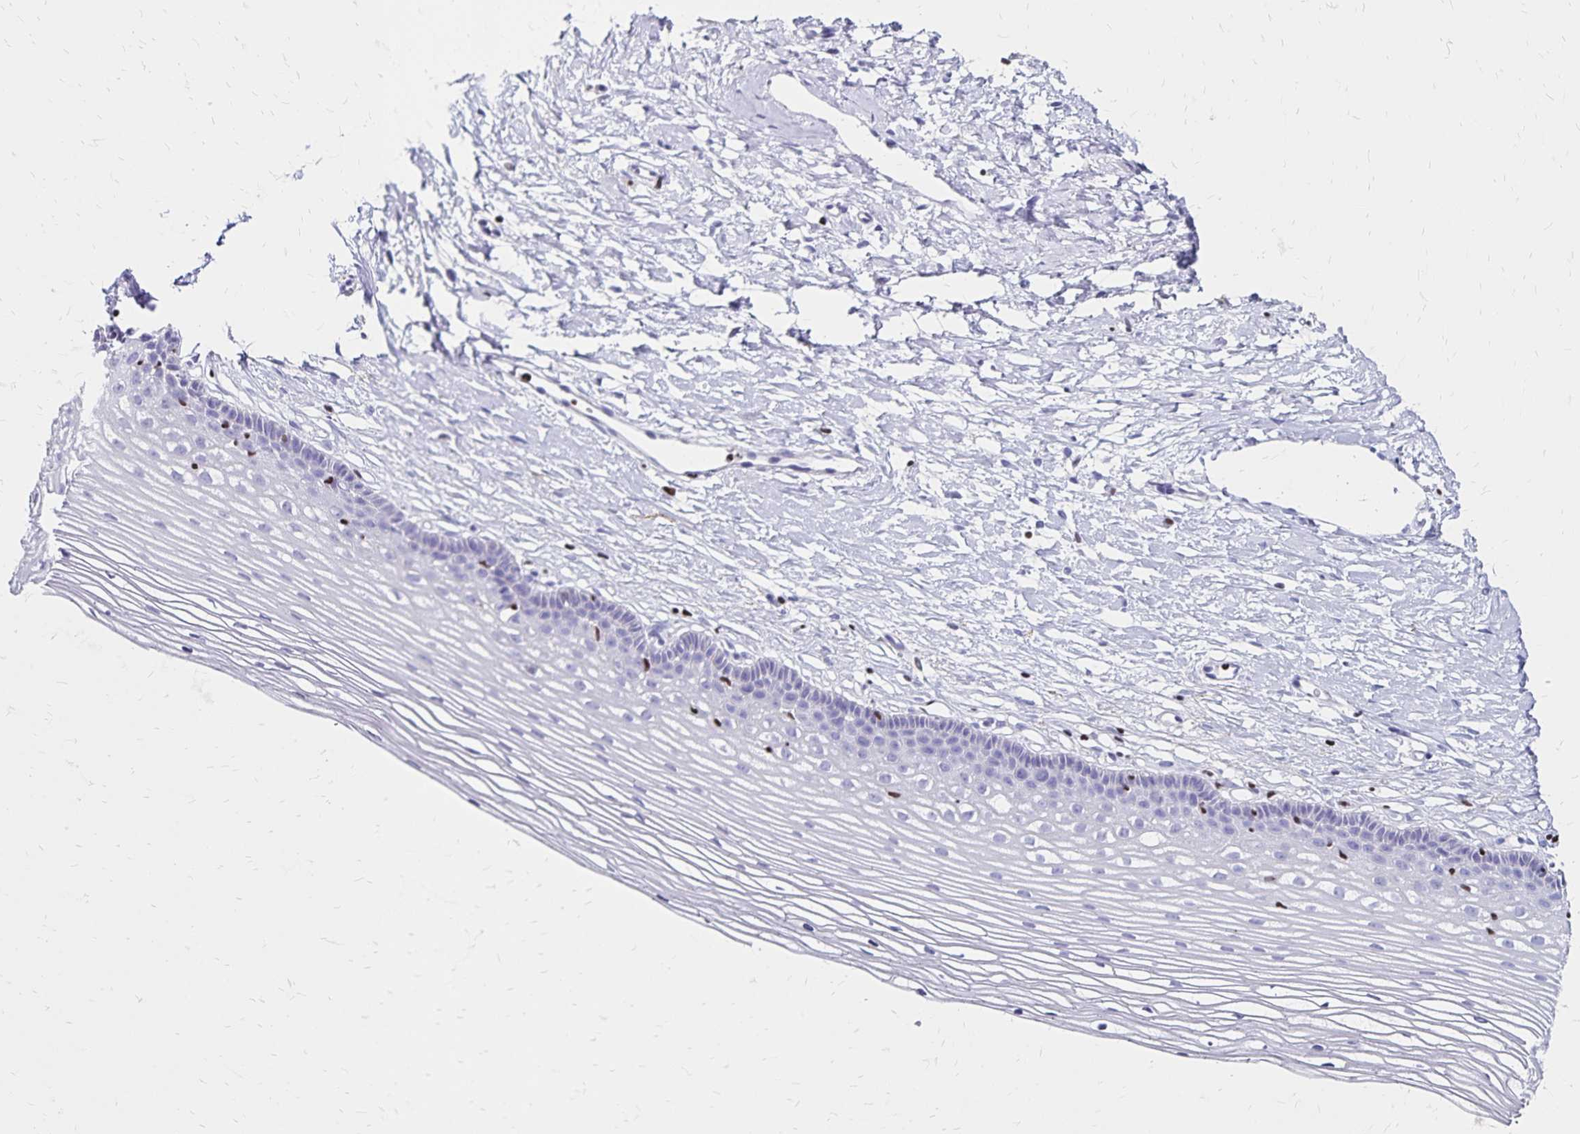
{"staining": {"intensity": "negative", "quantity": "none", "location": "none"}, "tissue": "cervix", "cell_type": "Glandular cells", "image_type": "normal", "snomed": [{"axis": "morphology", "description": "Normal tissue, NOS"}, {"axis": "topography", "description": "Cervix"}], "caption": "Protein analysis of normal cervix exhibits no significant positivity in glandular cells.", "gene": "IKZF1", "patient": {"sex": "female", "age": 40}}